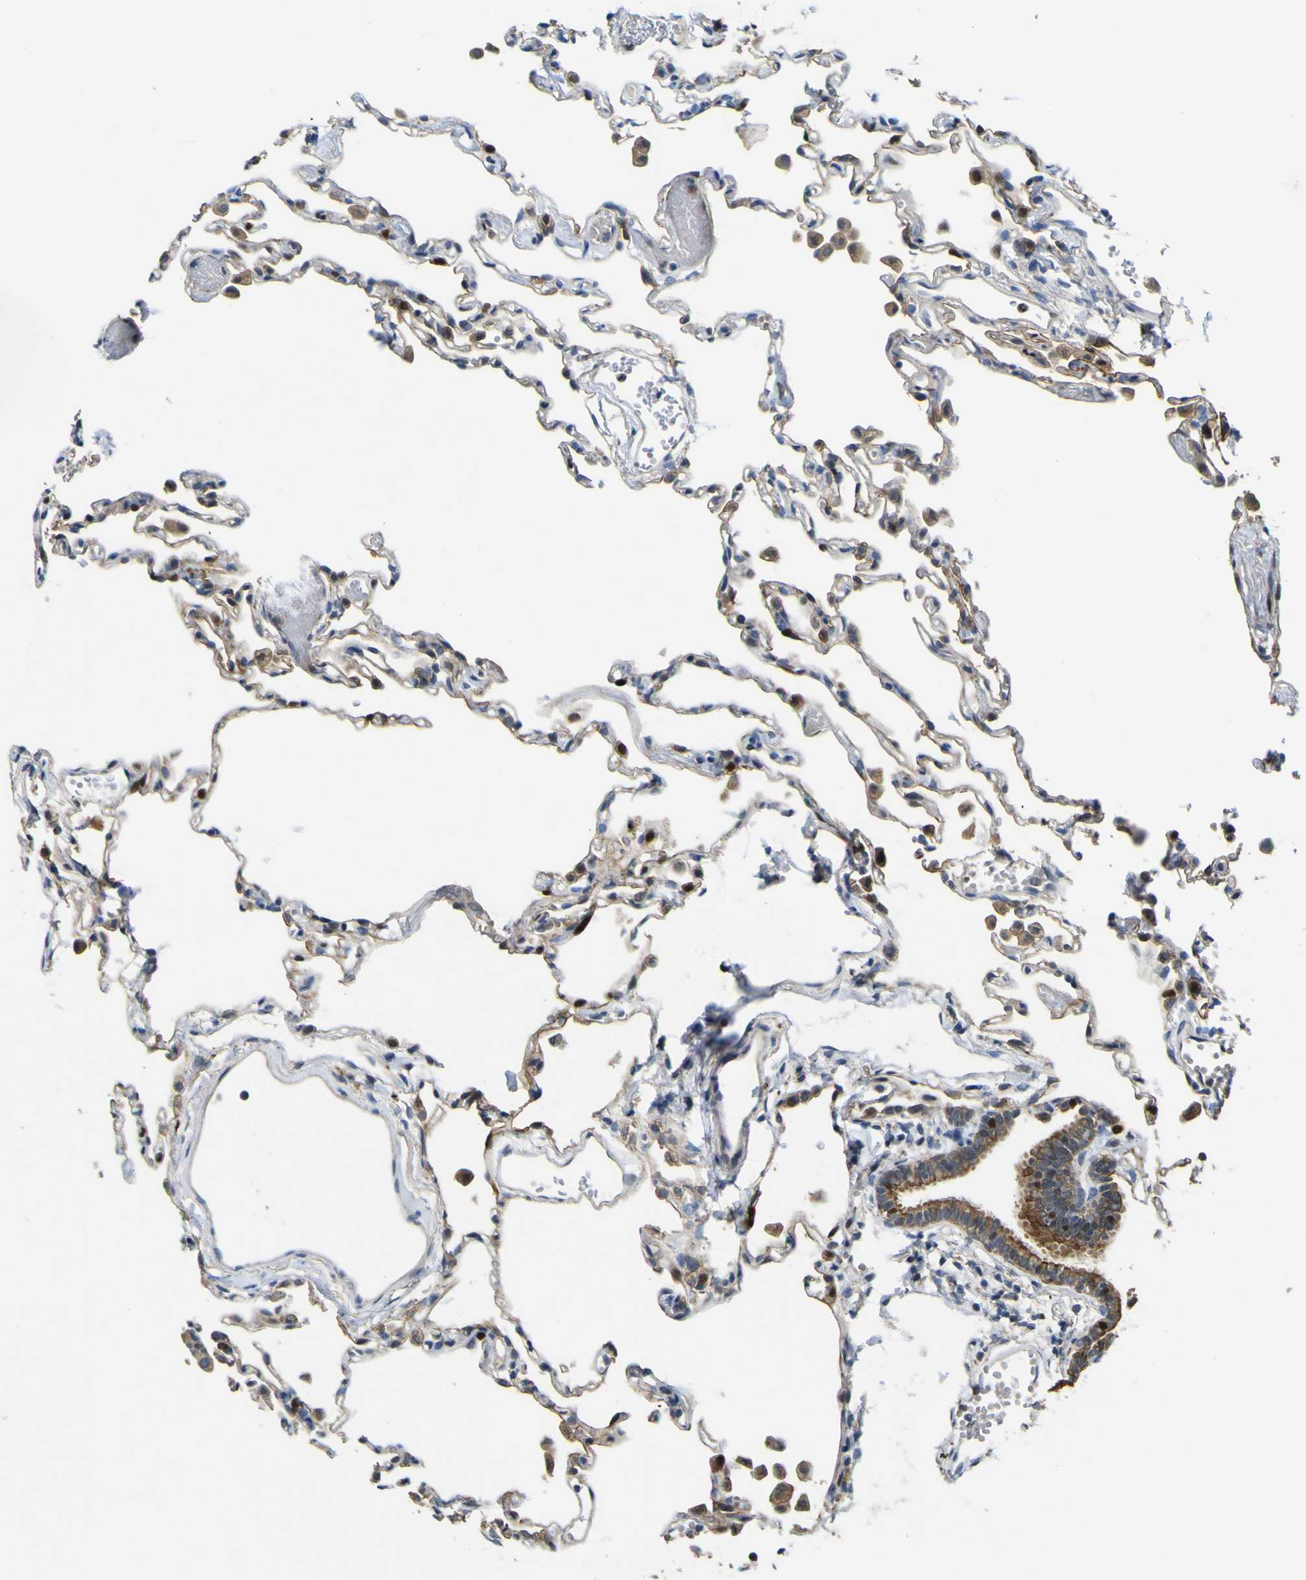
{"staining": {"intensity": "moderate", "quantity": "25%-75%", "location": "cytoplasmic/membranous"}, "tissue": "lung", "cell_type": "Alveolar cells", "image_type": "normal", "snomed": [{"axis": "morphology", "description": "Normal tissue, NOS"}, {"axis": "topography", "description": "Lung"}], "caption": "The photomicrograph displays staining of unremarkable lung, revealing moderate cytoplasmic/membranous protein positivity (brown color) within alveolar cells. (Brightfield microscopy of DAB IHC at high magnification).", "gene": "LBHD1", "patient": {"sex": "female", "age": 49}}